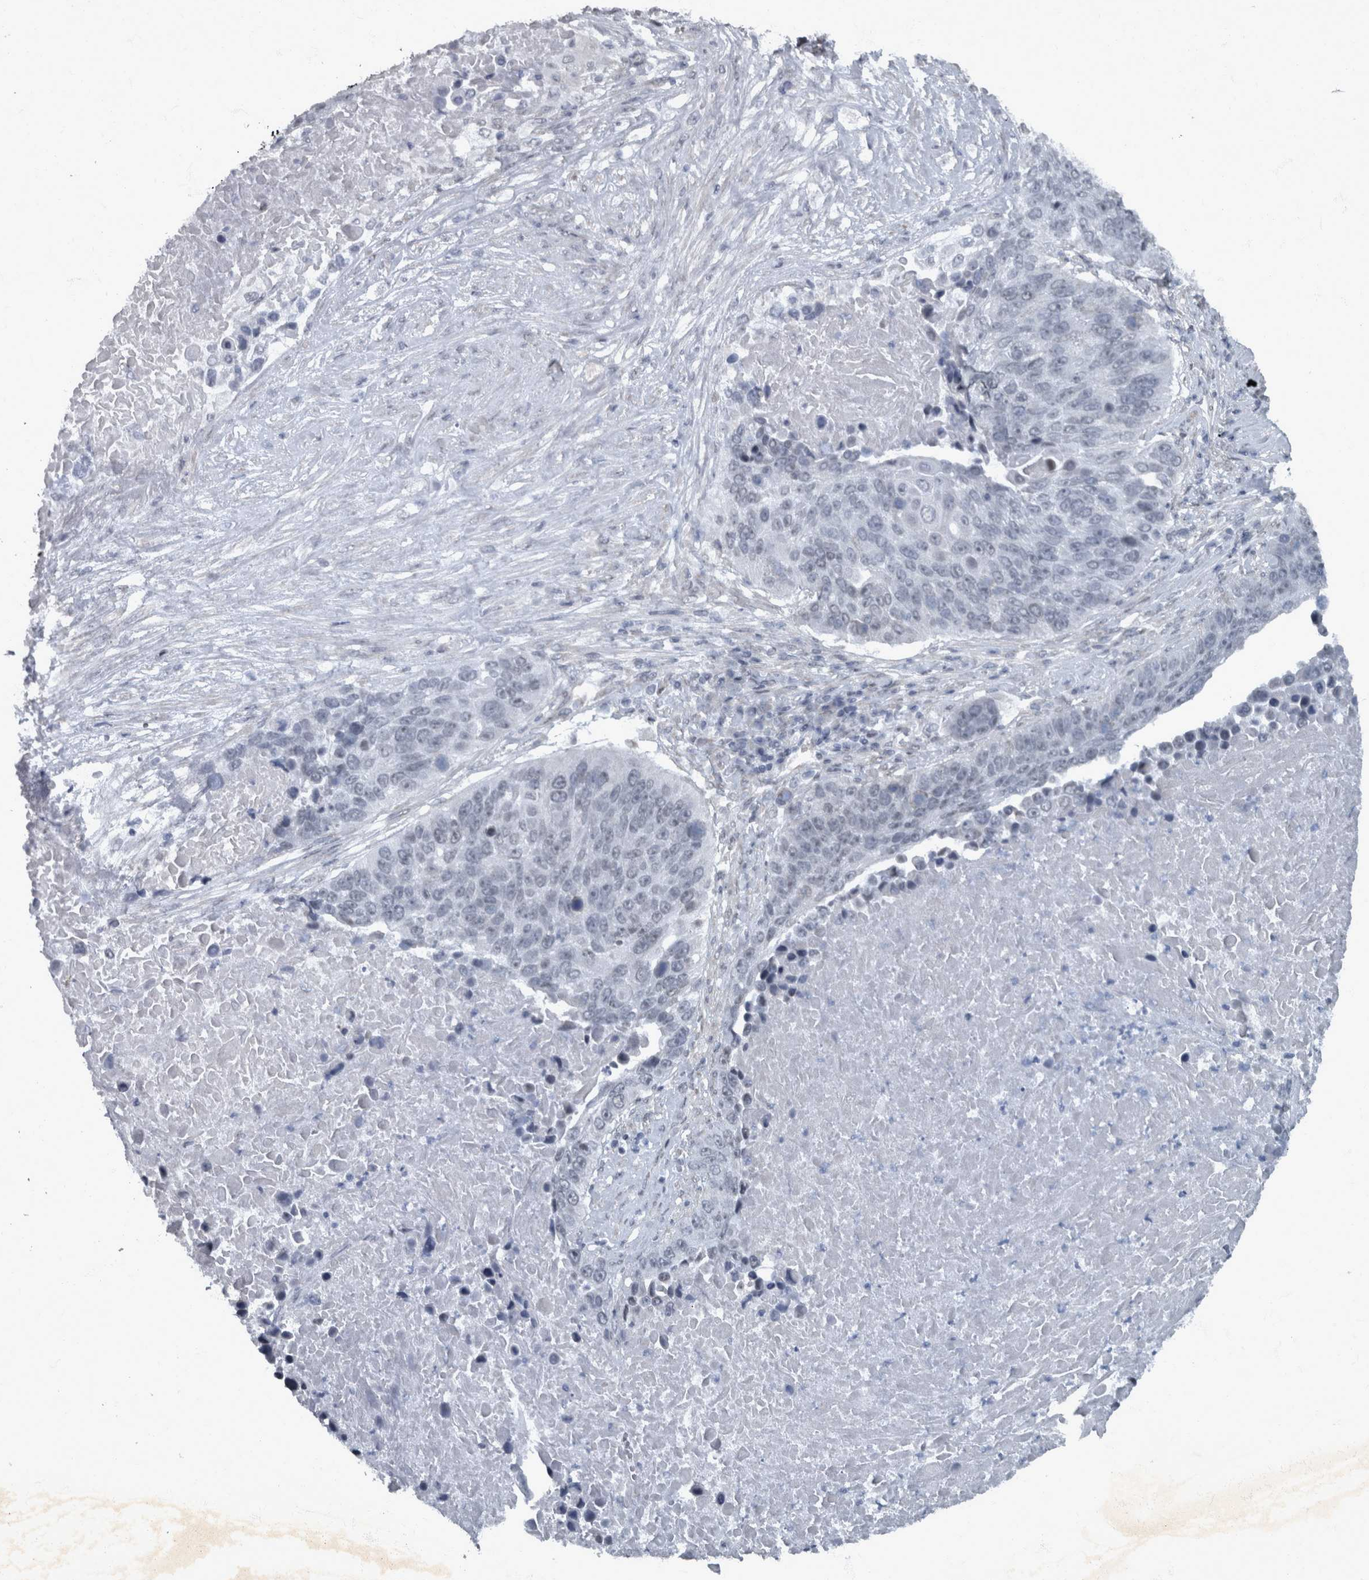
{"staining": {"intensity": "negative", "quantity": "none", "location": "none"}, "tissue": "lung cancer", "cell_type": "Tumor cells", "image_type": "cancer", "snomed": [{"axis": "morphology", "description": "Squamous cell carcinoma, NOS"}, {"axis": "topography", "description": "Lung"}], "caption": "DAB immunohistochemical staining of lung cancer shows no significant expression in tumor cells.", "gene": "WDR33", "patient": {"sex": "male", "age": 66}}